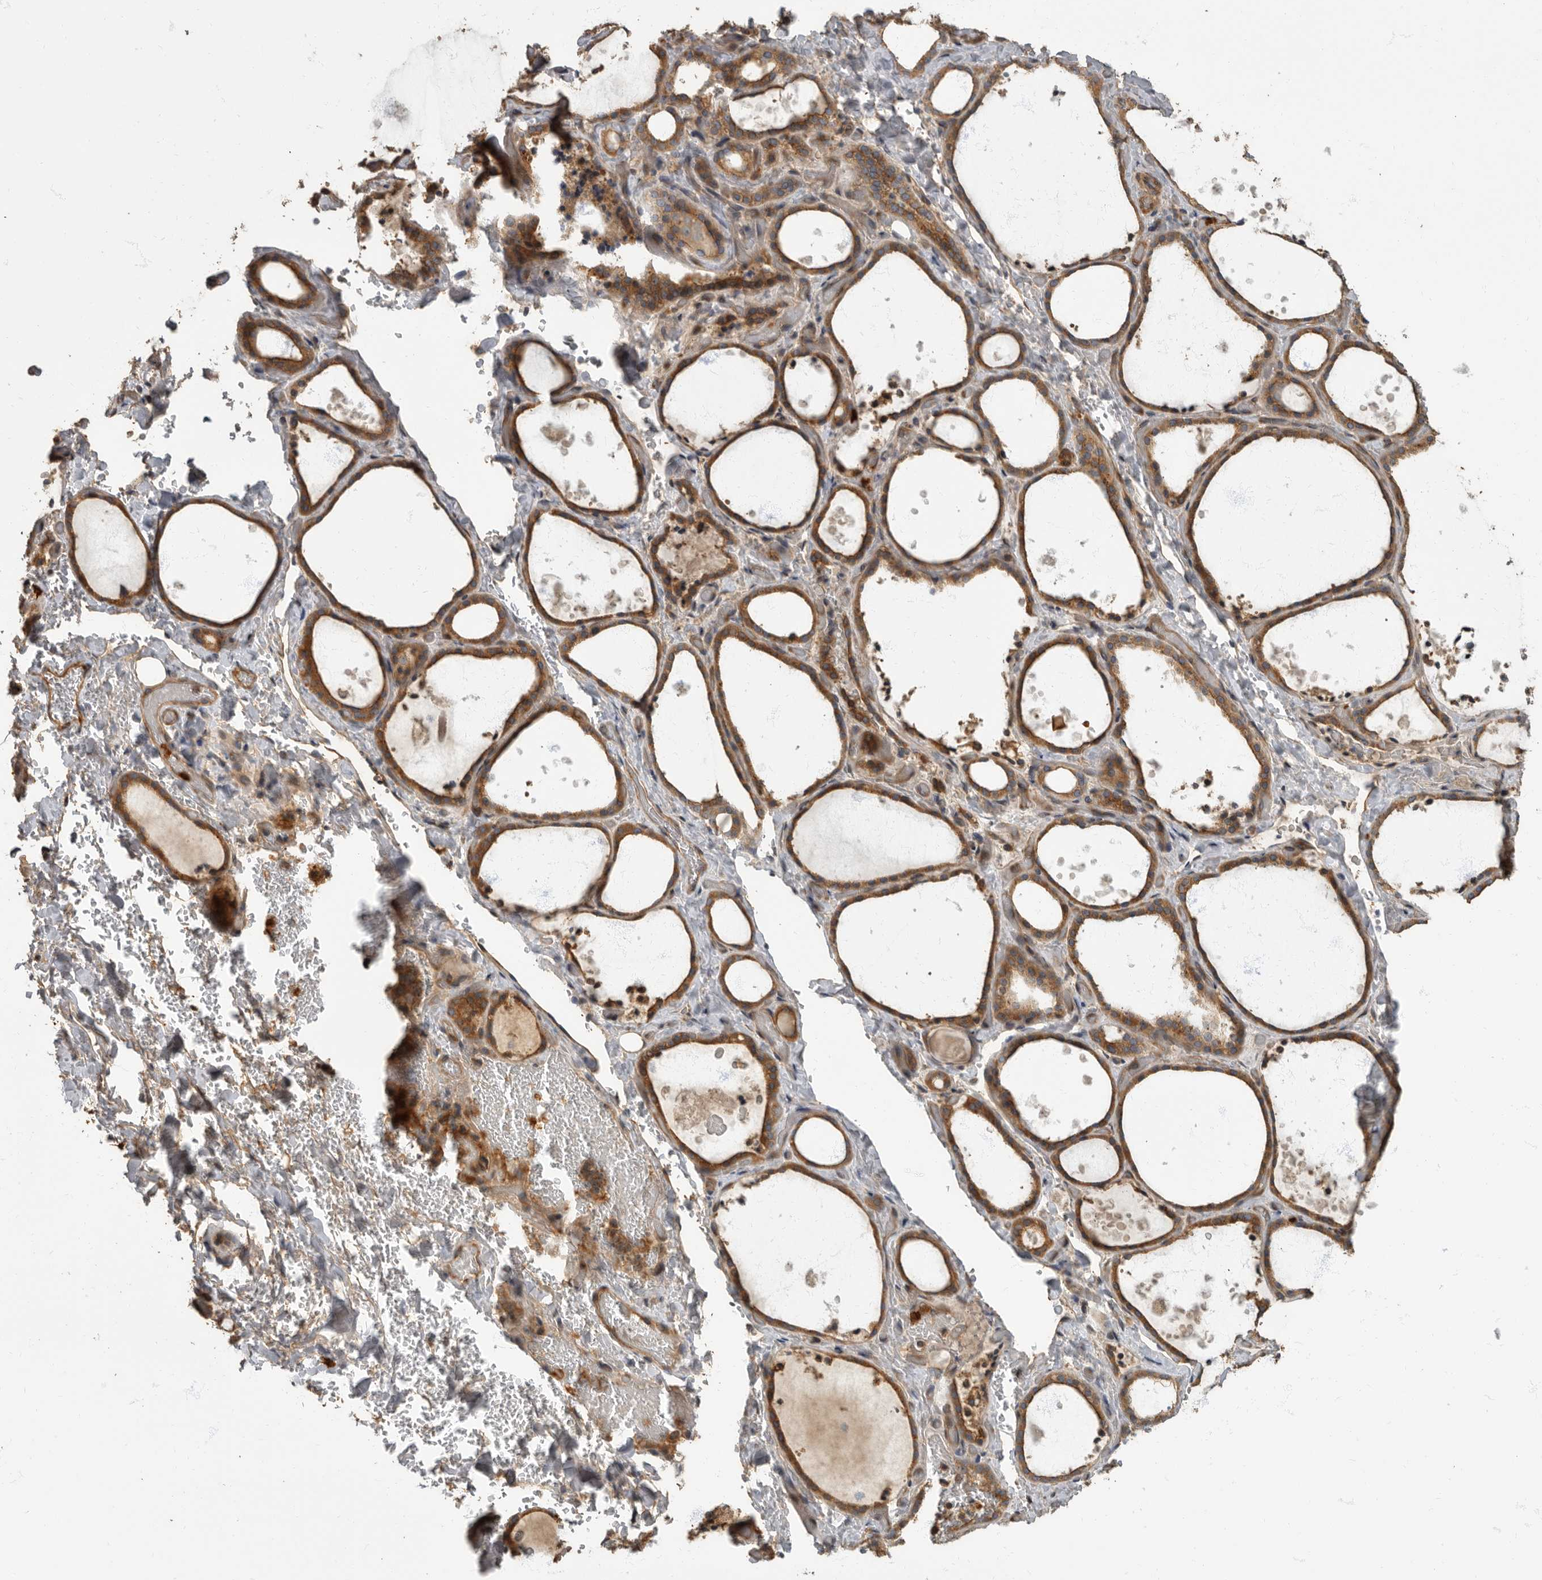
{"staining": {"intensity": "strong", "quantity": ">75%", "location": "cytoplasmic/membranous"}, "tissue": "thyroid gland", "cell_type": "Glandular cells", "image_type": "normal", "snomed": [{"axis": "morphology", "description": "Normal tissue, NOS"}, {"axis": "topography", "description": "Thyroid gland"}], "caption": "Thyroid gland stained with DAB (3,3'-diaminobenzidine) immunohistochemistry shows high levels of strong cytoplasmic/membranous staining in about >75% of glandular cells.", "gene": "DAAM1", "patient": {"sex": "female", "age": 44}}